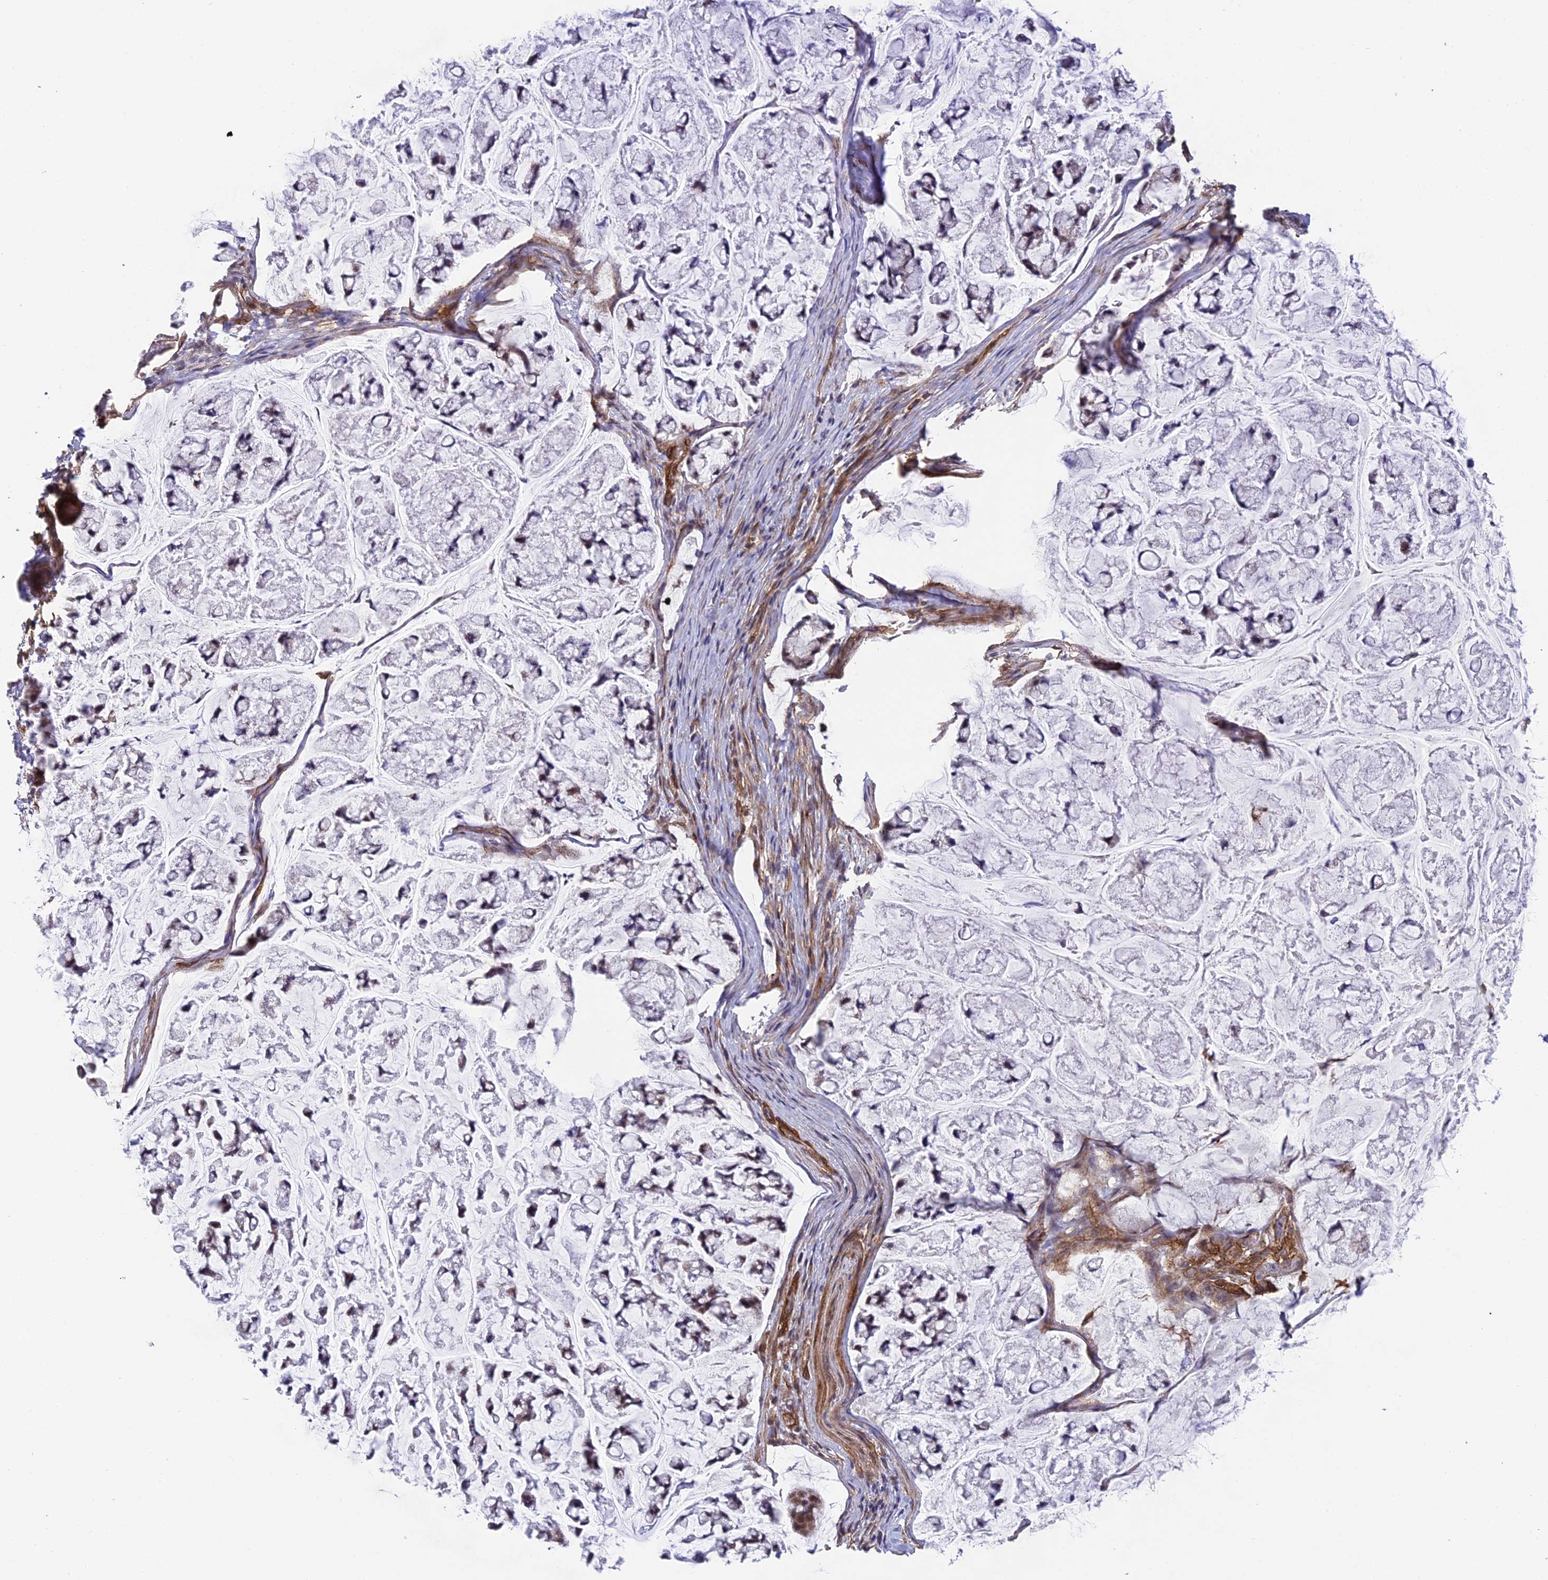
{"staining": {"intensity": "weak", "quantity": "25%-75%", "location": "nuclear"}, "tissue": "stomach cancer", "cell_type": "Tumor cells", "image_type": "cancer", "snomed": [{"axis": "morphology", "description": "Adenocarcinoma, NOS"}, {"axis": "topography", "description": "Stomach, lower"}], "caption": "A high-resolution image shows immunohistochemistry (IHC) staining of stomach cancer (adenocarcinoma), which exhibits weak nuclear positivity in approximately 25%-75% of tumor cells.", "gene": "TNS1", "patient": {"sex": "male", "age": 67}}